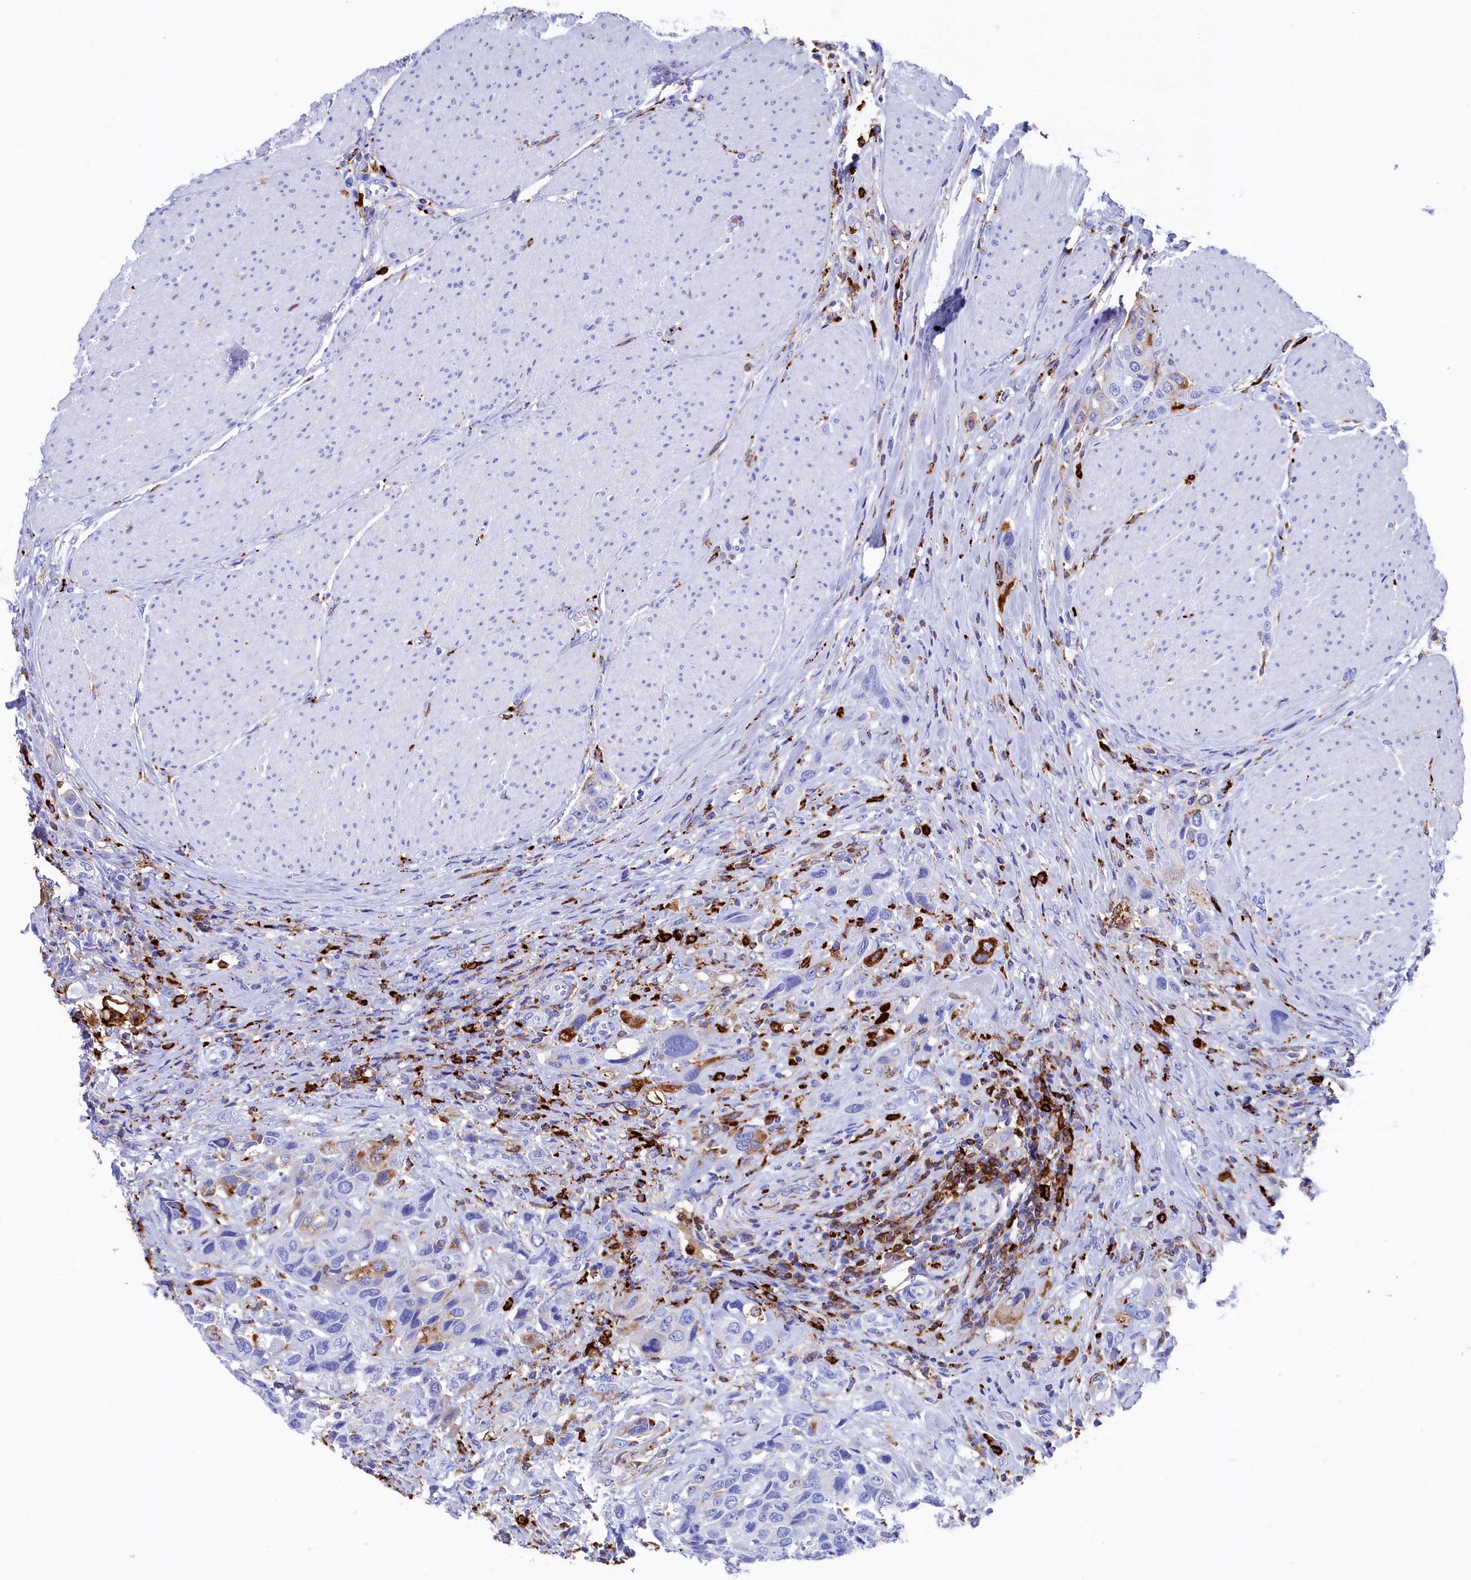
{"staining": {"intensity": "moderate", "quantity": "<25%", "location": "cytoplasmic/membranous"}, "tissue": "urothelial cancer", "cell_type": "Tumor cells", "image_type": "cancer", "snomed": [{"axis": "morphology", "description": "Urothelial carcinoma, High grade"}, {"axis": "topography", "description": "Urinary bladder"}], "caption": "Immunohistochemistry image of neoplastic tissue: high-grade urothelial carcinoma stained using immunohistochemistry exhibits low levels of moderate protein expression localized specifically in the cytoplasmic/membranous of tumor cells, appearing as a cytoplasmic/membranous brown color.", "gene": "PLAC8", "patient": {"sex": "male", "age": 50}}